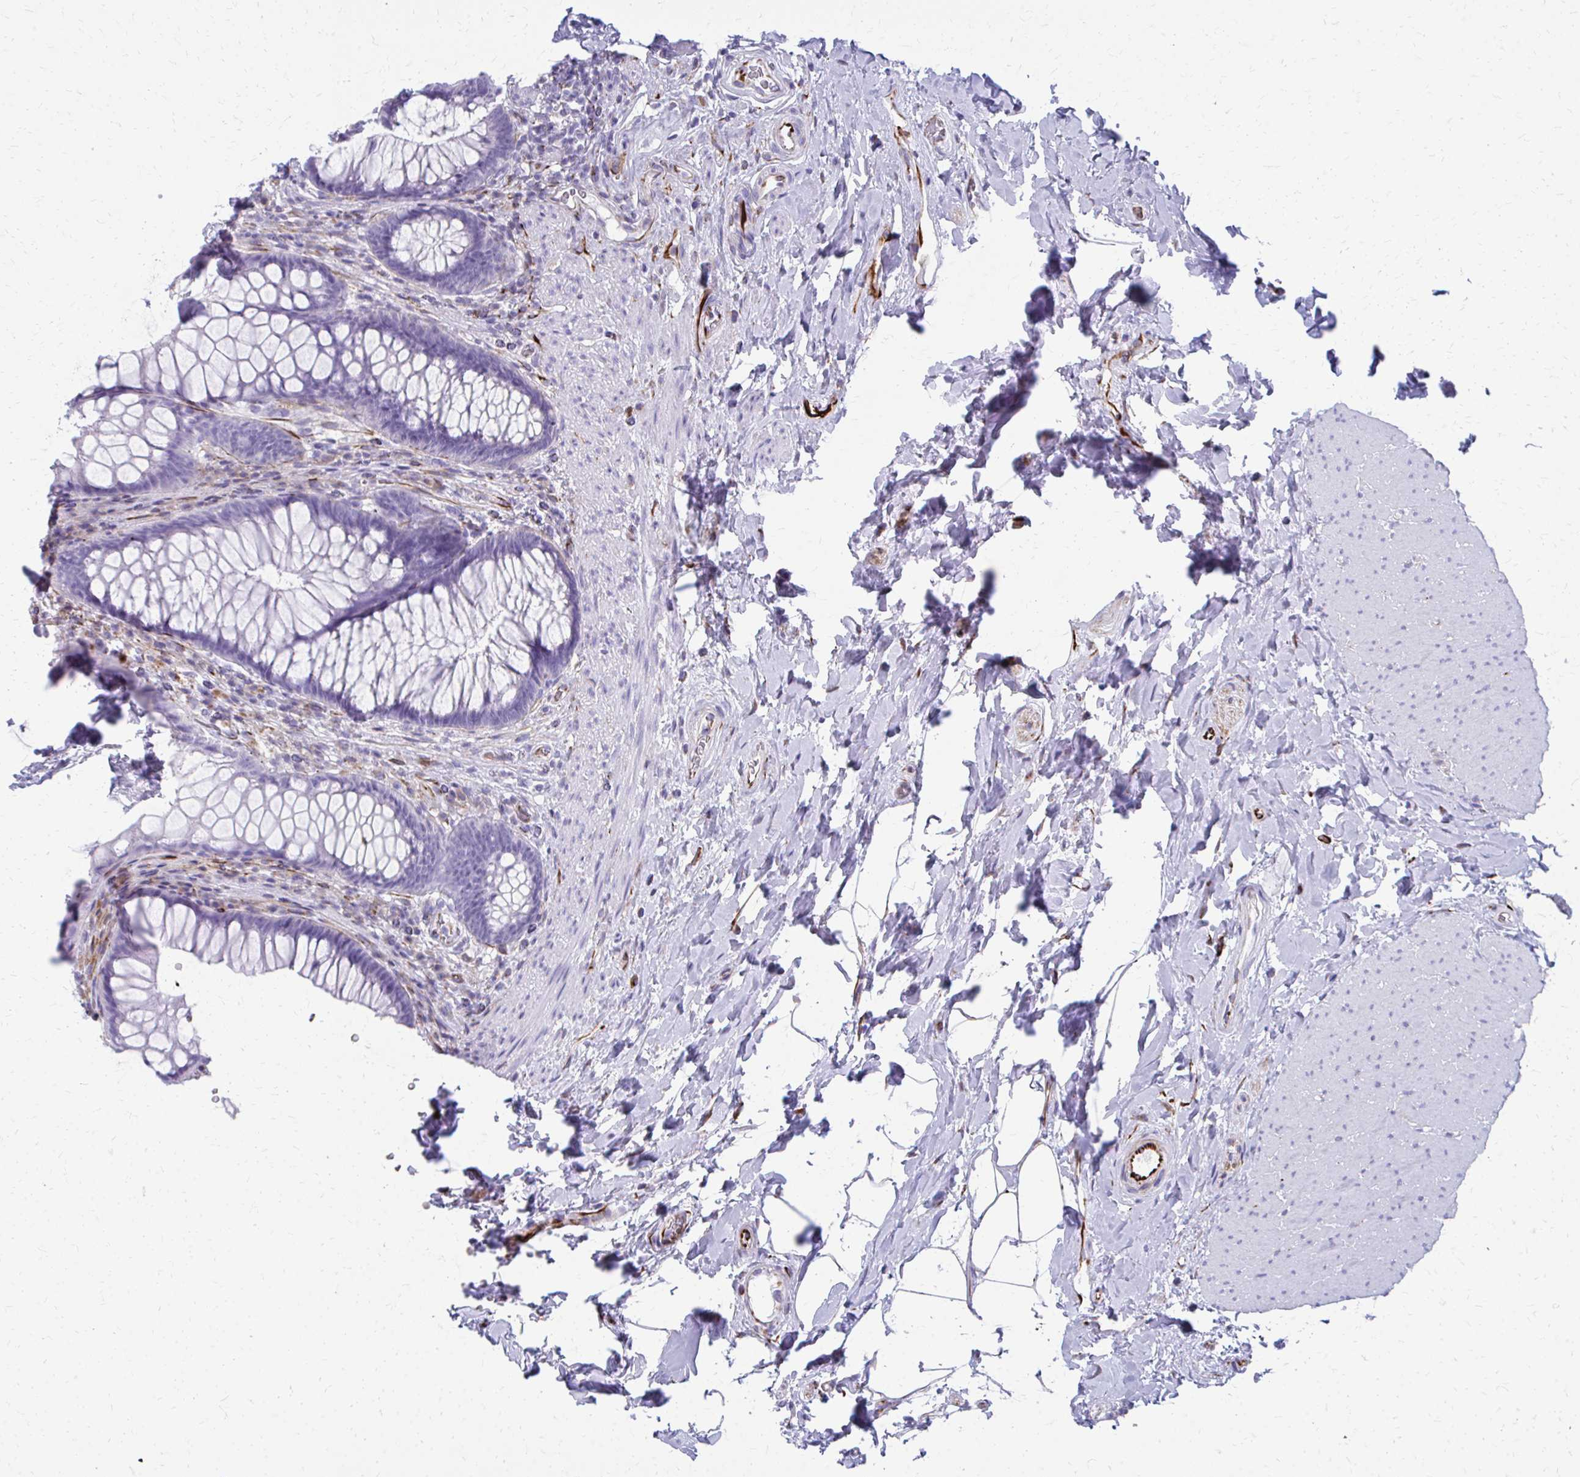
{"staining": {"intensity": "negative", "quantity": "none", "location": "none"}, "tissue": "rectum", "cell_type": "Glandular cells", "image_type": "normal", "snomed": [{"axis": "morphology", "description": "Normal tissue, NOS"}, {"axis": "topography", "description": "Rectum"}], "caption": "Immunohistochemistry (IHC) of normal rectum displays no staining in glandular cells.", "gene": "TRIM6", "patient": {"sex": "male", "age": 53}}